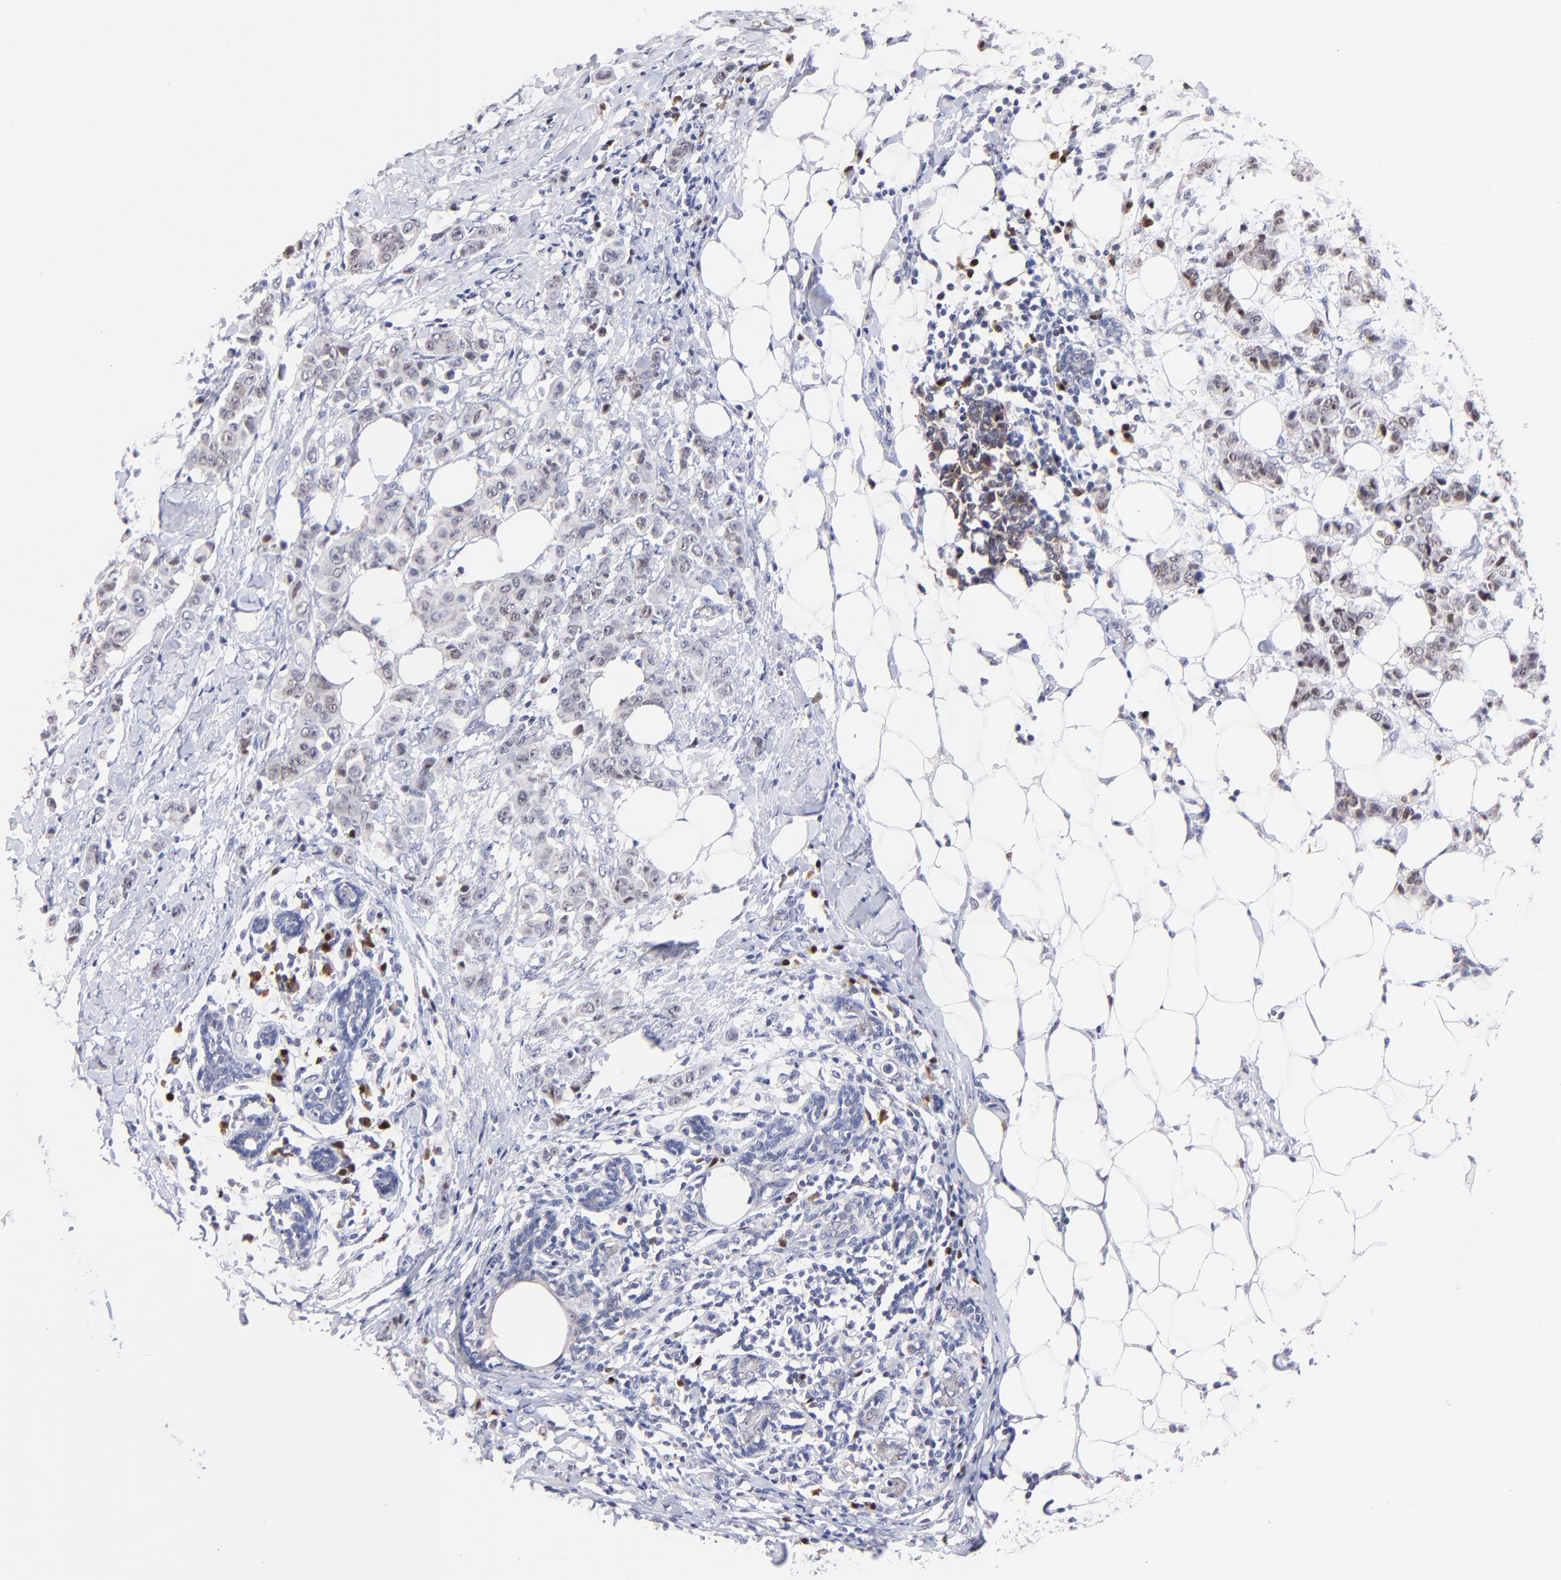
{"staining": {"intensity": "weak", "quantity": ">75%", "location": "nuclear"}, "tissue": "breast cancer", "cell_type": "Tumor cells", "image_type": "cancer", "snomed": [{"axis": "morphology", "description": "Duct carcinoma"}, {"axis": "topography", "description": "Breast"}], "caption": "Breast invasive ductal carcinoma was stained to show a protein in brown. There is low levels of weak nuclear expression in approximately >75% of tumor cells. (Stains: DAB in brown, nuclei in blue, Microscopy: brightfield microscopy at high magnification).", "gene": "ZNF155", "patient": {"sex": "female", "age": 40}}